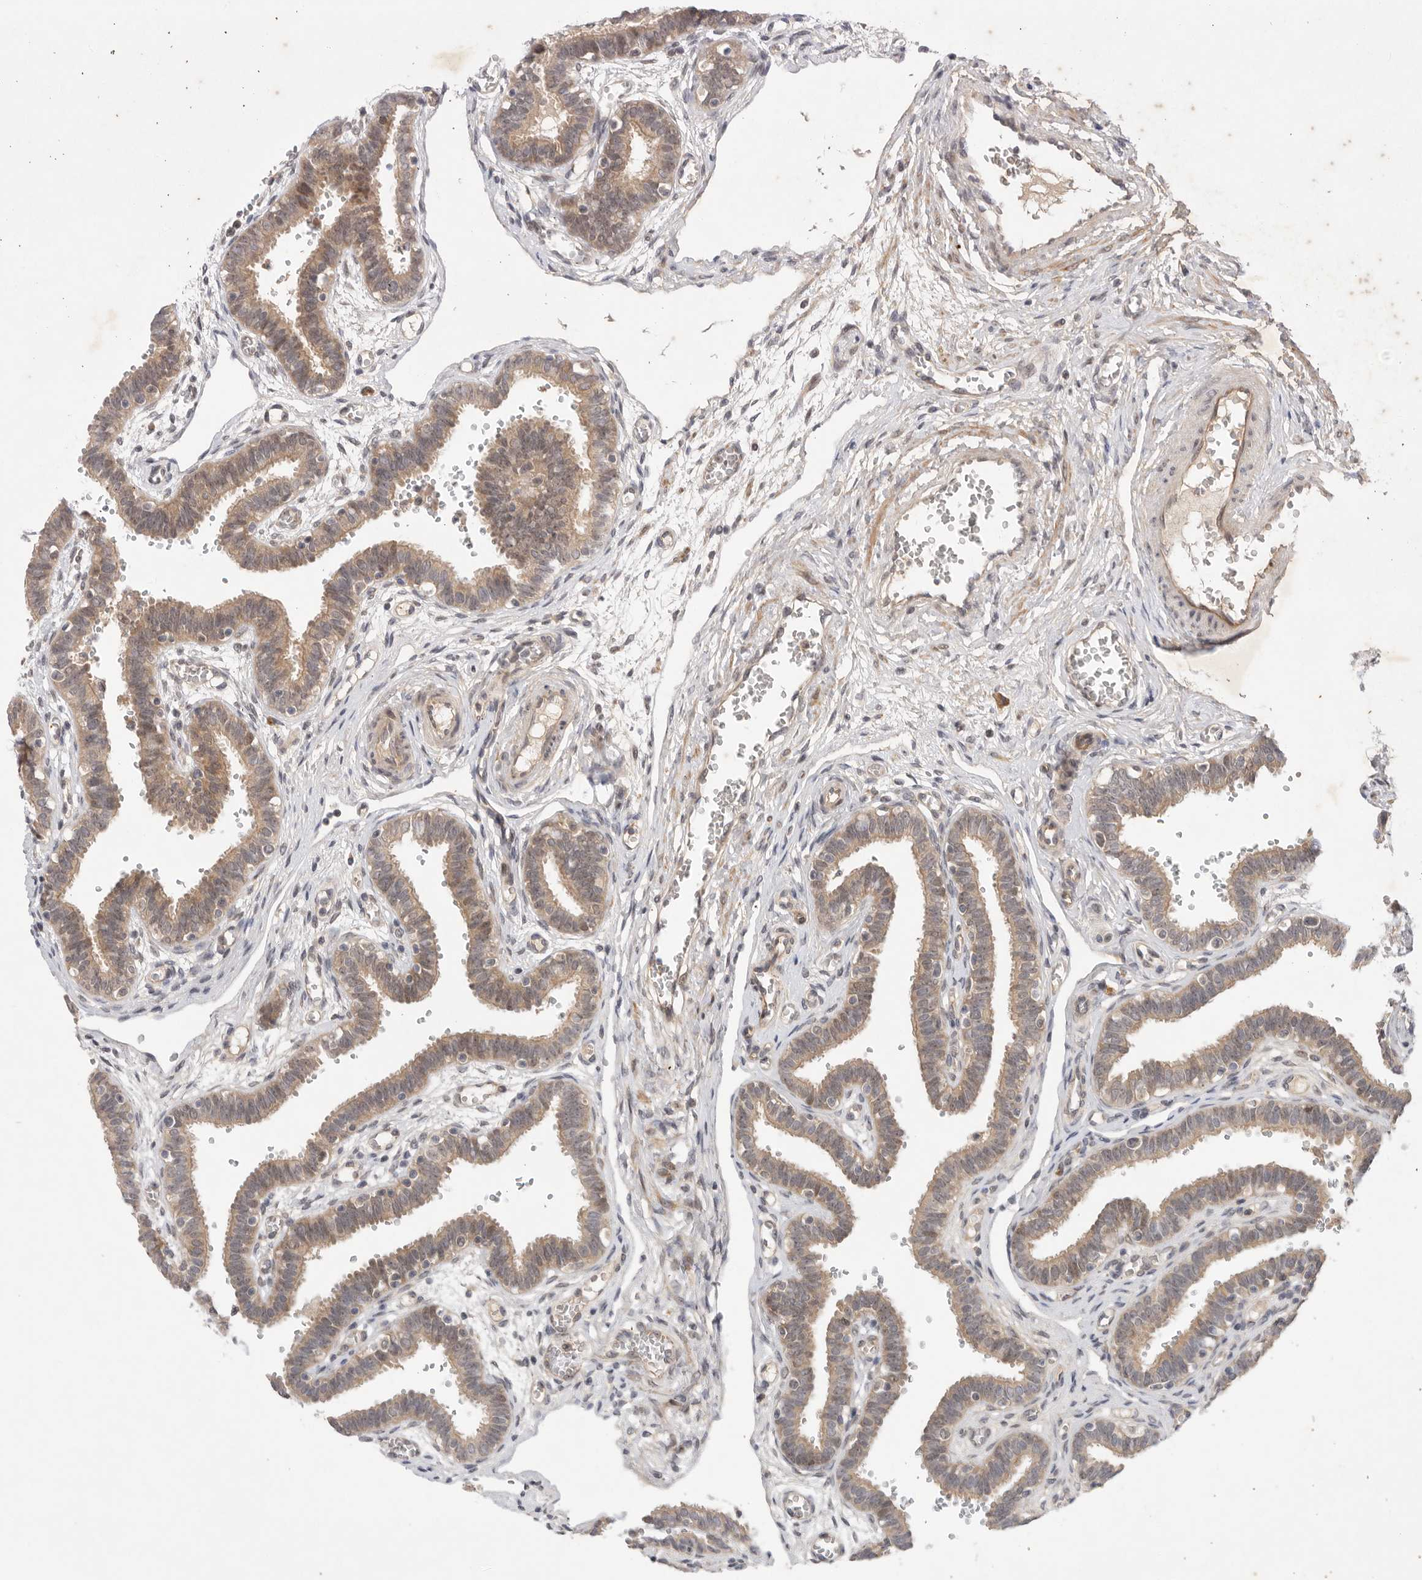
{"staining": {"intensity": "moderate", "quantity": ">75%", "location": "cytoplasmic/membranous"}, "tissue": "fallopian tube", "cell_type": "Glandular cells", "image_type": "normal", "snomed": [{"axis": "morphology", "description": "Normal tissue, NOS"}, {"axis": "topography", "description": "Fallopian tube"}, {"axis": "topography", "description": "Placenta"}], "caption": "A photomicrograph of human fallopian tube stained for a protein shows moderate cytoplasmic/membranous brown staining in glandular cells.", "gene": "PTPDC1", "patient": {"sex": "female", "age": 32}}